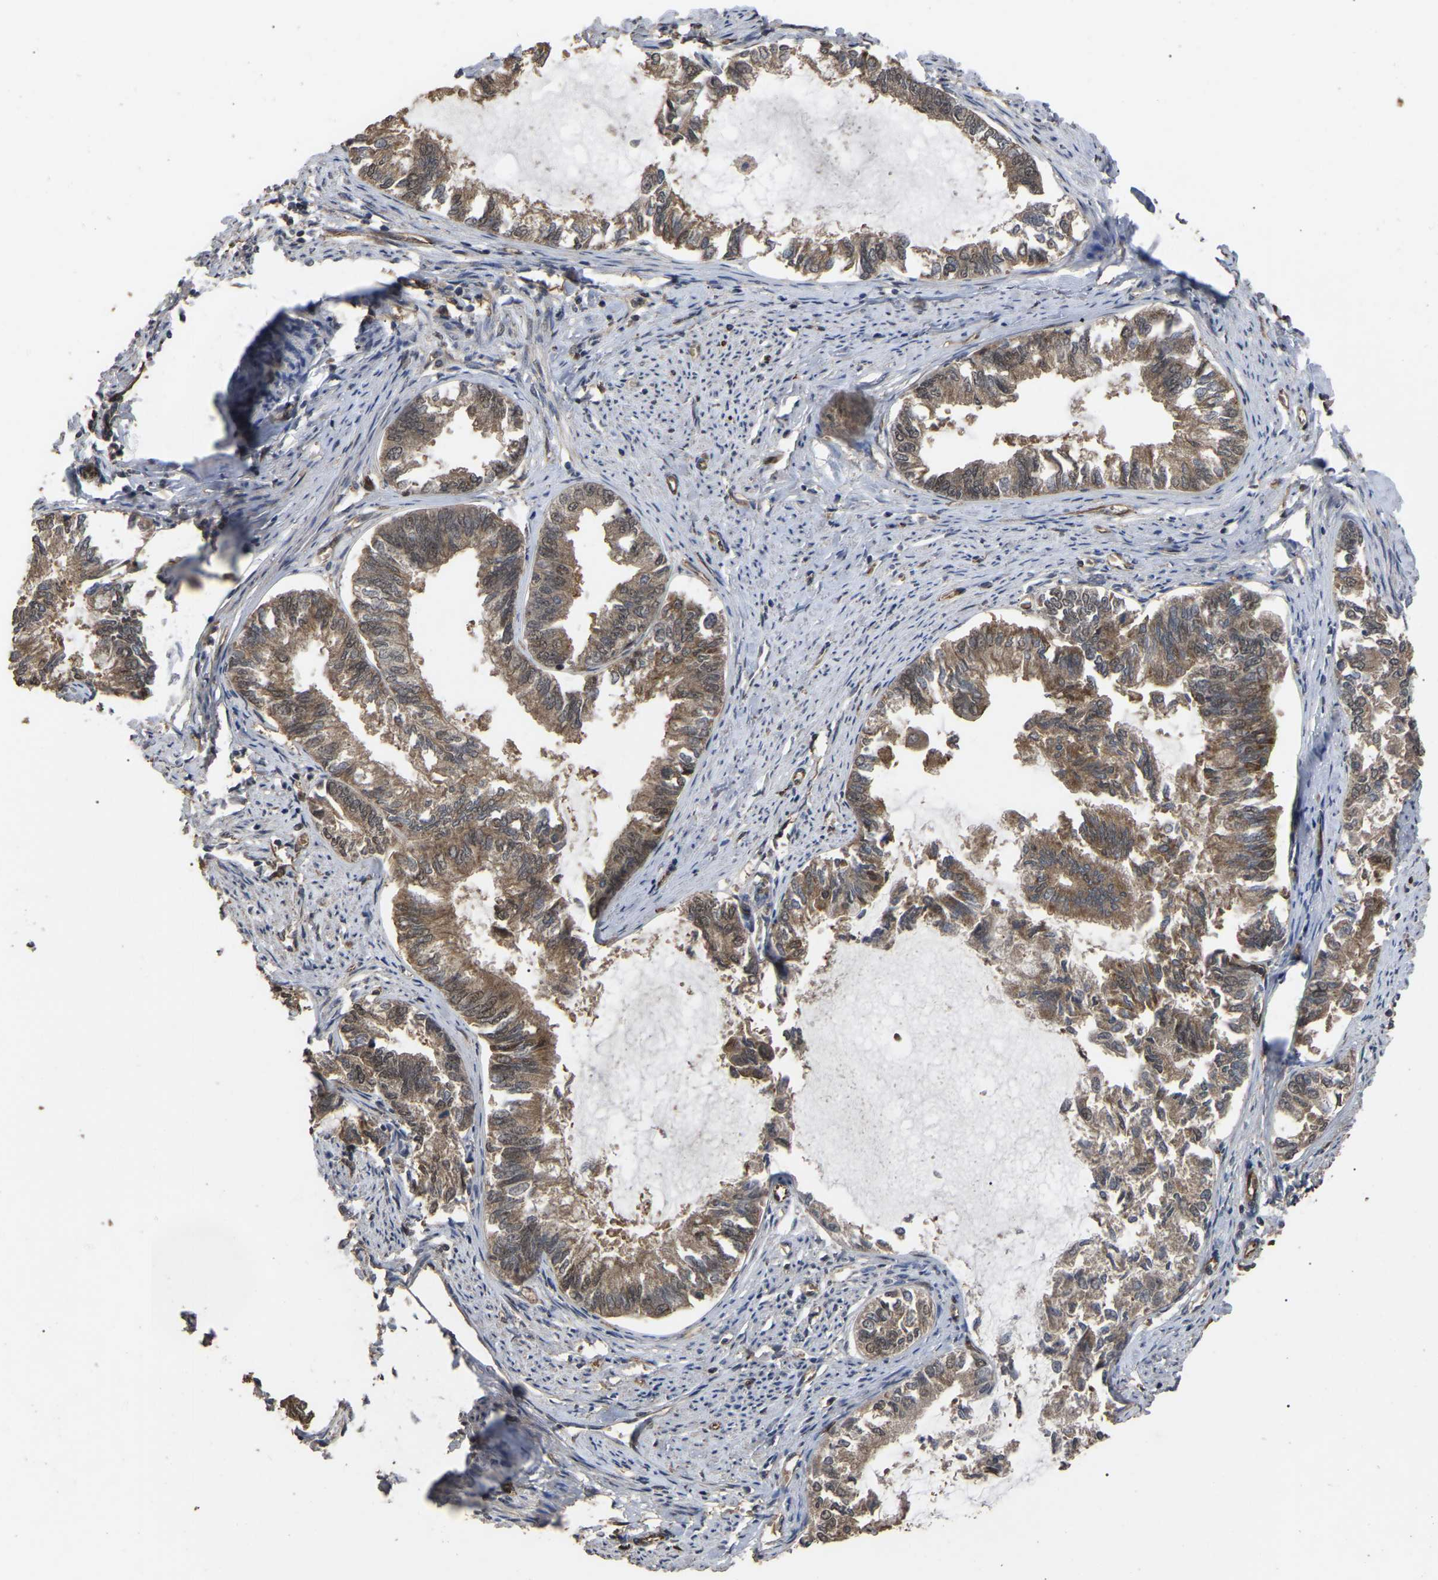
{"staining": {"intensity": "moderate", "quantity": ">75%", "location": "cytoplasmic/membranous"}, "tissue": "endometrial cancer", "cell_type": "Tumor cells", "image_type": "cancer", "snomed": [{"axis": "morphology", "description": "Adenocarcinoma, NOS"}, {"axis": "topography", "description": "Endometrium"}], "caption": "Protein staining exhibits moderate cytoplasmic/membranous expression in about >75% of tumor cells in endometrial adenocarcinoma.", "gene": "FAM161B", "patient": {"sex": "female", "age": 86}}